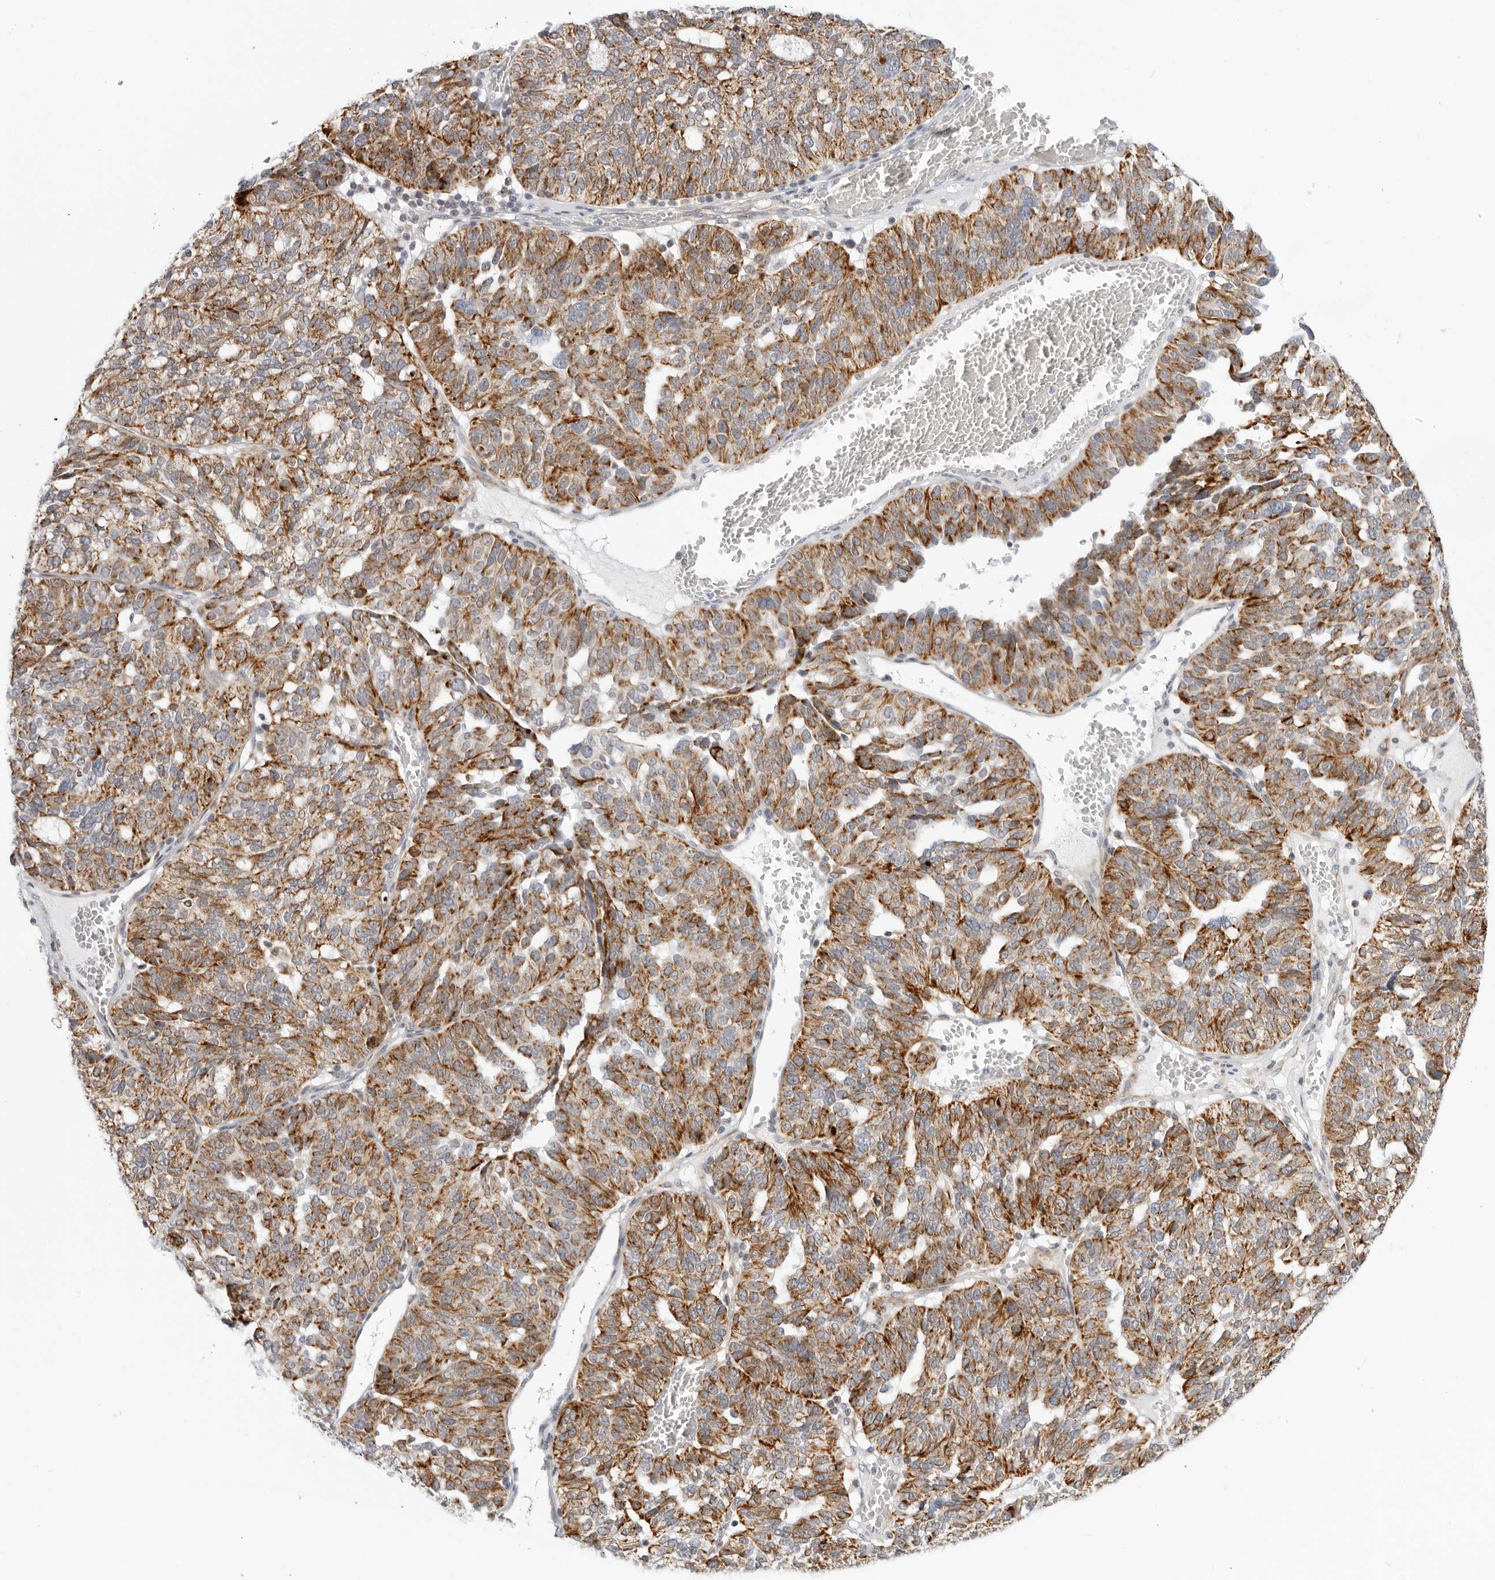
{"staining": {"intensity": "strong", "quantity": ">75%", "location": "cytoplasmic/membranous"}, "tissue": "ovarian cancer", "cell_type": "Tumor cells", "image_type": "cancer", "snomed": [{"axis": "morphology", "description": "Cystadenocarcinoma, serous, NOS"}, {"axis": "topography", "description": "Ovary"}], "caption": "A high-resolution image shows IHC staining of ovarian serous cystadenocarcinoma, which displays strong cytoplasmic/membranous positivity in approximately >75% of tumor cells. (Brightfield microscopy of DAB IHC at high magnification).", "gene": "CIART", "patient": {"sex": "female", "age": 59}}